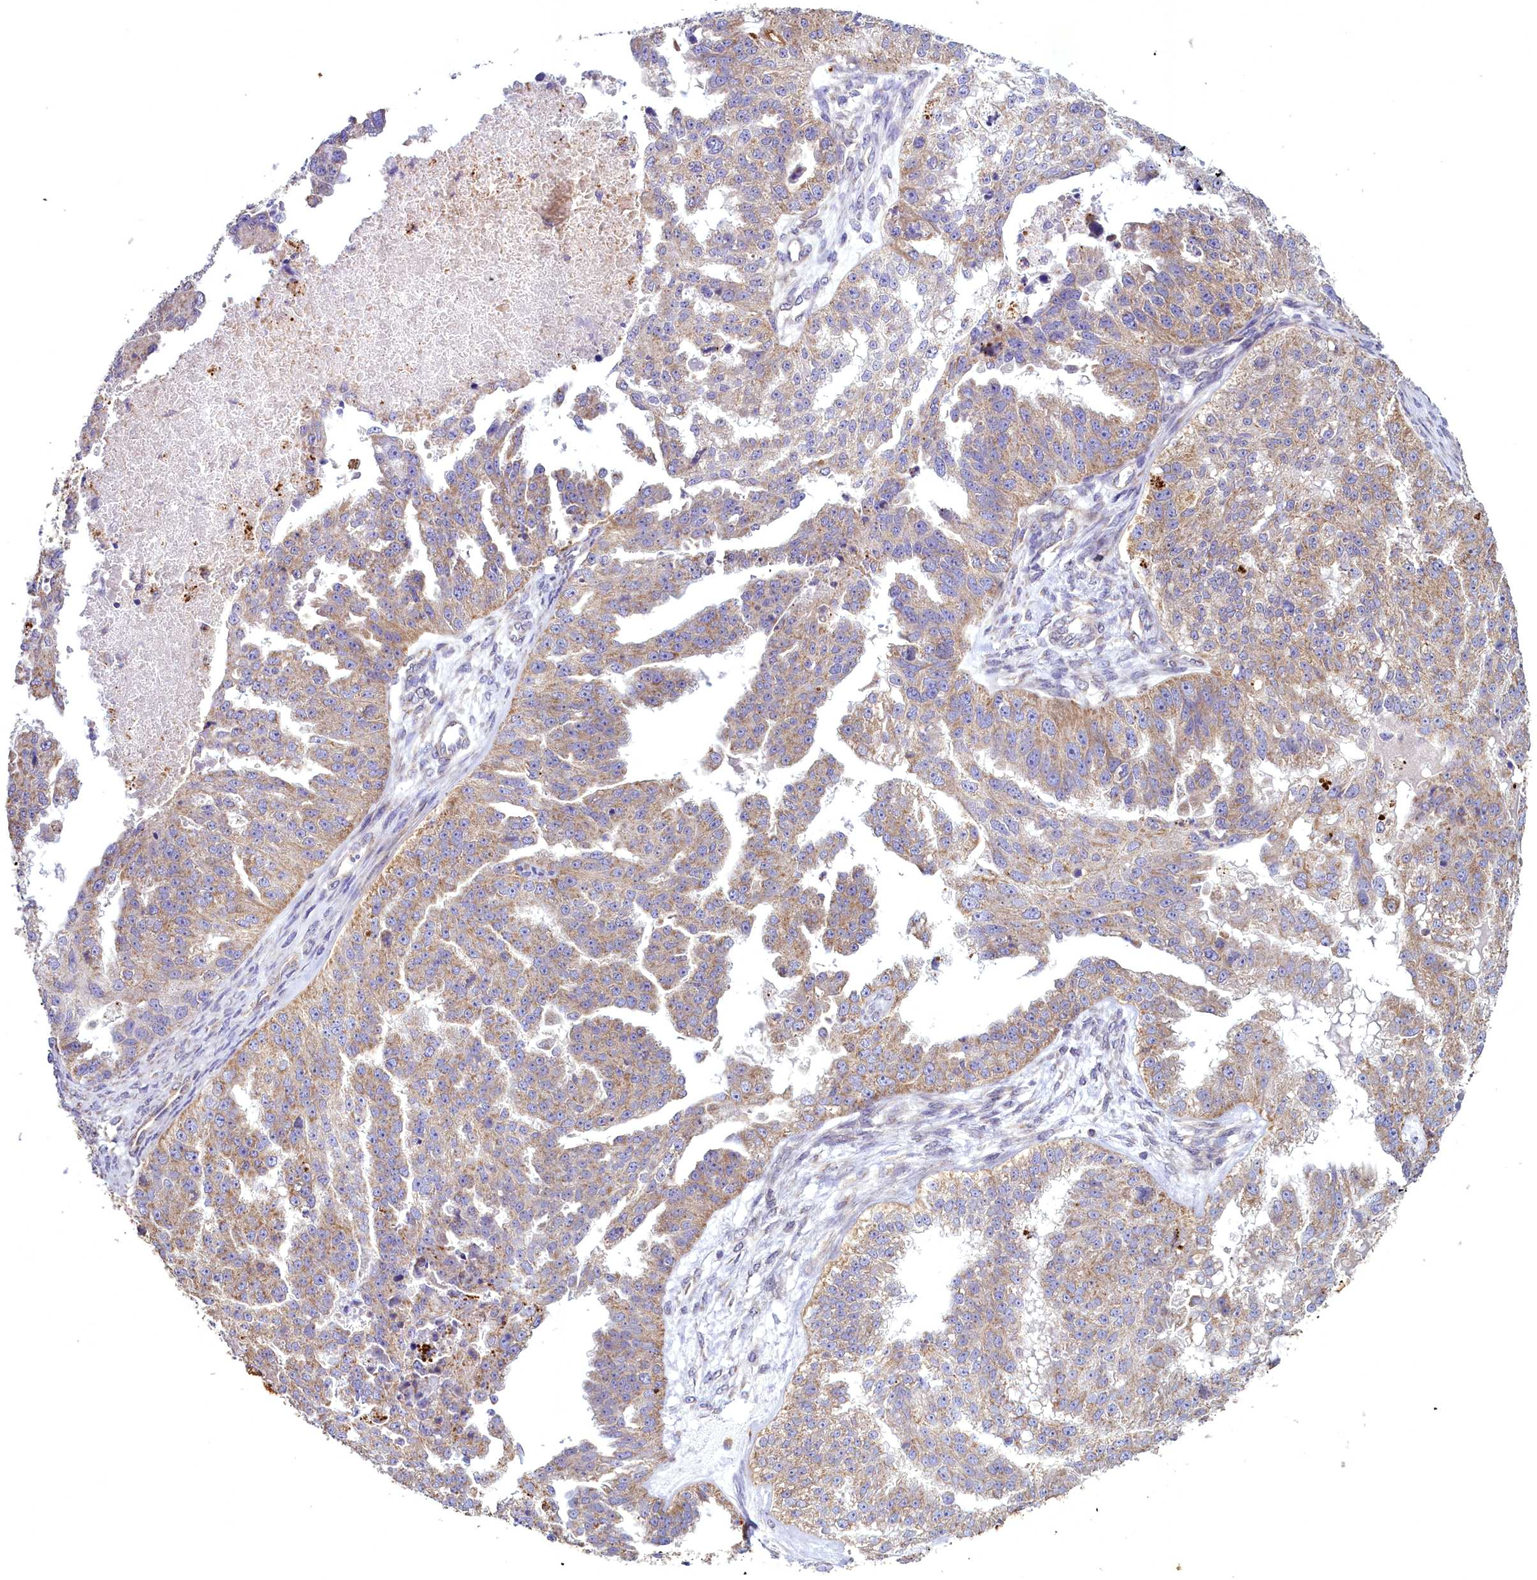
{"staining": {"intensity": "moderate", "quantity": "25%-75%", "location": "cytoplasmic/membranous"}, "tissue": "ovarian cancer", "cell_type": "Tumor cells", "image_type": "cancer", "snomed": [{"axis": "morphology", "description": "Cystadenocarcinoma, serous, NOS"}, {"axis": "topography", "description": "Ovary"}], "caption": "An image of human ovarian cancer (serous cystadenocarcinoma) stained for a protein demonstrates moderate cytoplasmic/membranous brown staining in tumor cells.", "gene": "ACAD8", "patient": {"sex": "female", "age": 58}}